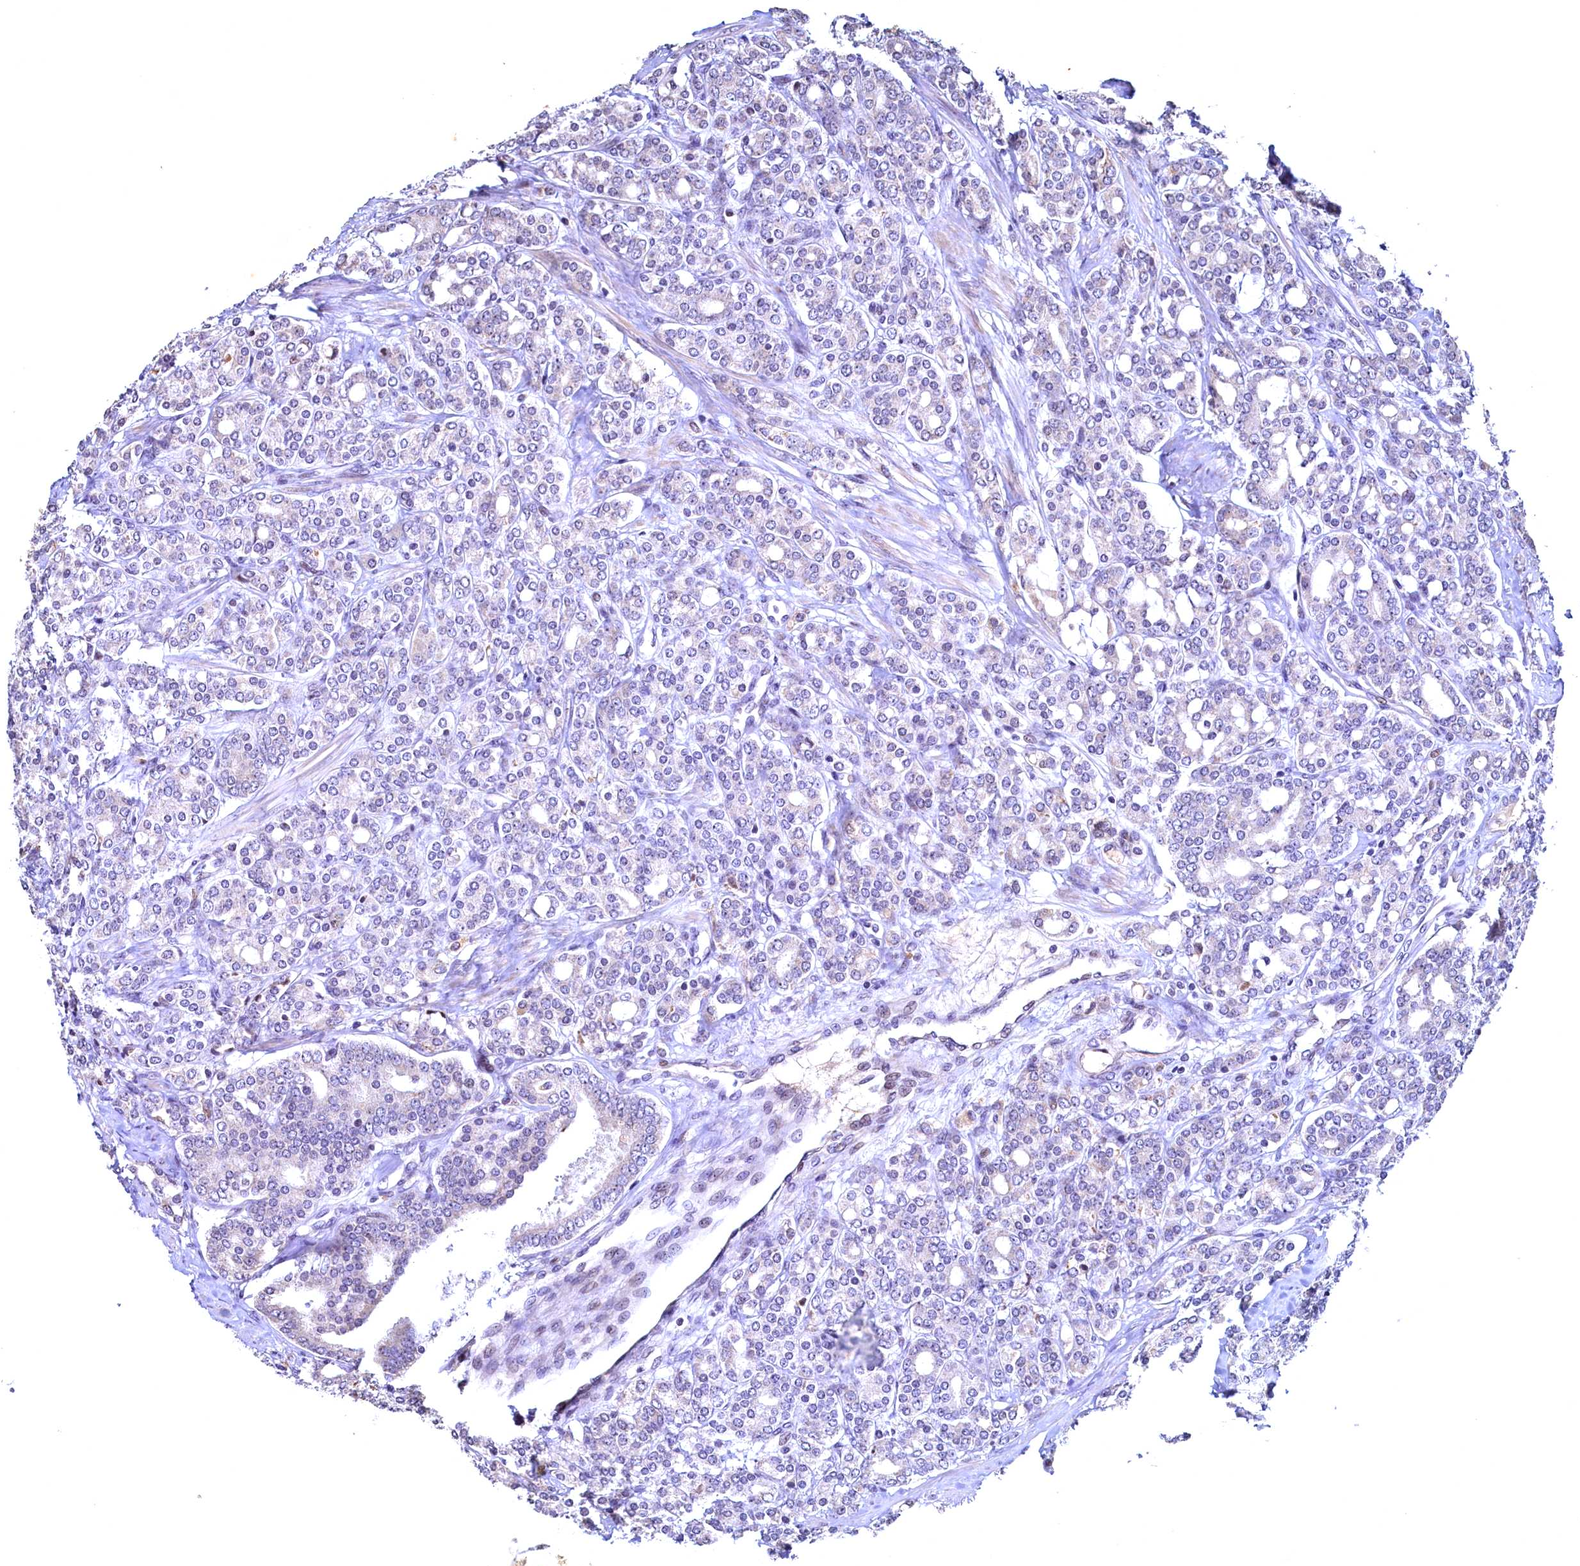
{"staining": {"intensity": "negative", "quantity": "none", "location": "none"}, "tissue": "prostate cancer", "cell_type": "Tumor cells", "image_type": "cancer", "snomed": [{"axis": "morphology", "description": "Adenocarcinoma, High grade"}, {"axis": "topography", "description": "Prostate"}], "caption": "Immunohistochemistry image of high-grade adenocarcinoma (prostate) stained for a protein (brown), which exhibits no staining in tumor cells. (Stains: DAB (3,3'-diaminobenzidine) immunohistochemistry with hematoxylin counter stain, Microscopy: brightfield microscopy at high magnification).", "gene": "LATS2", "patient": {"sex": "male", "age": 62}}